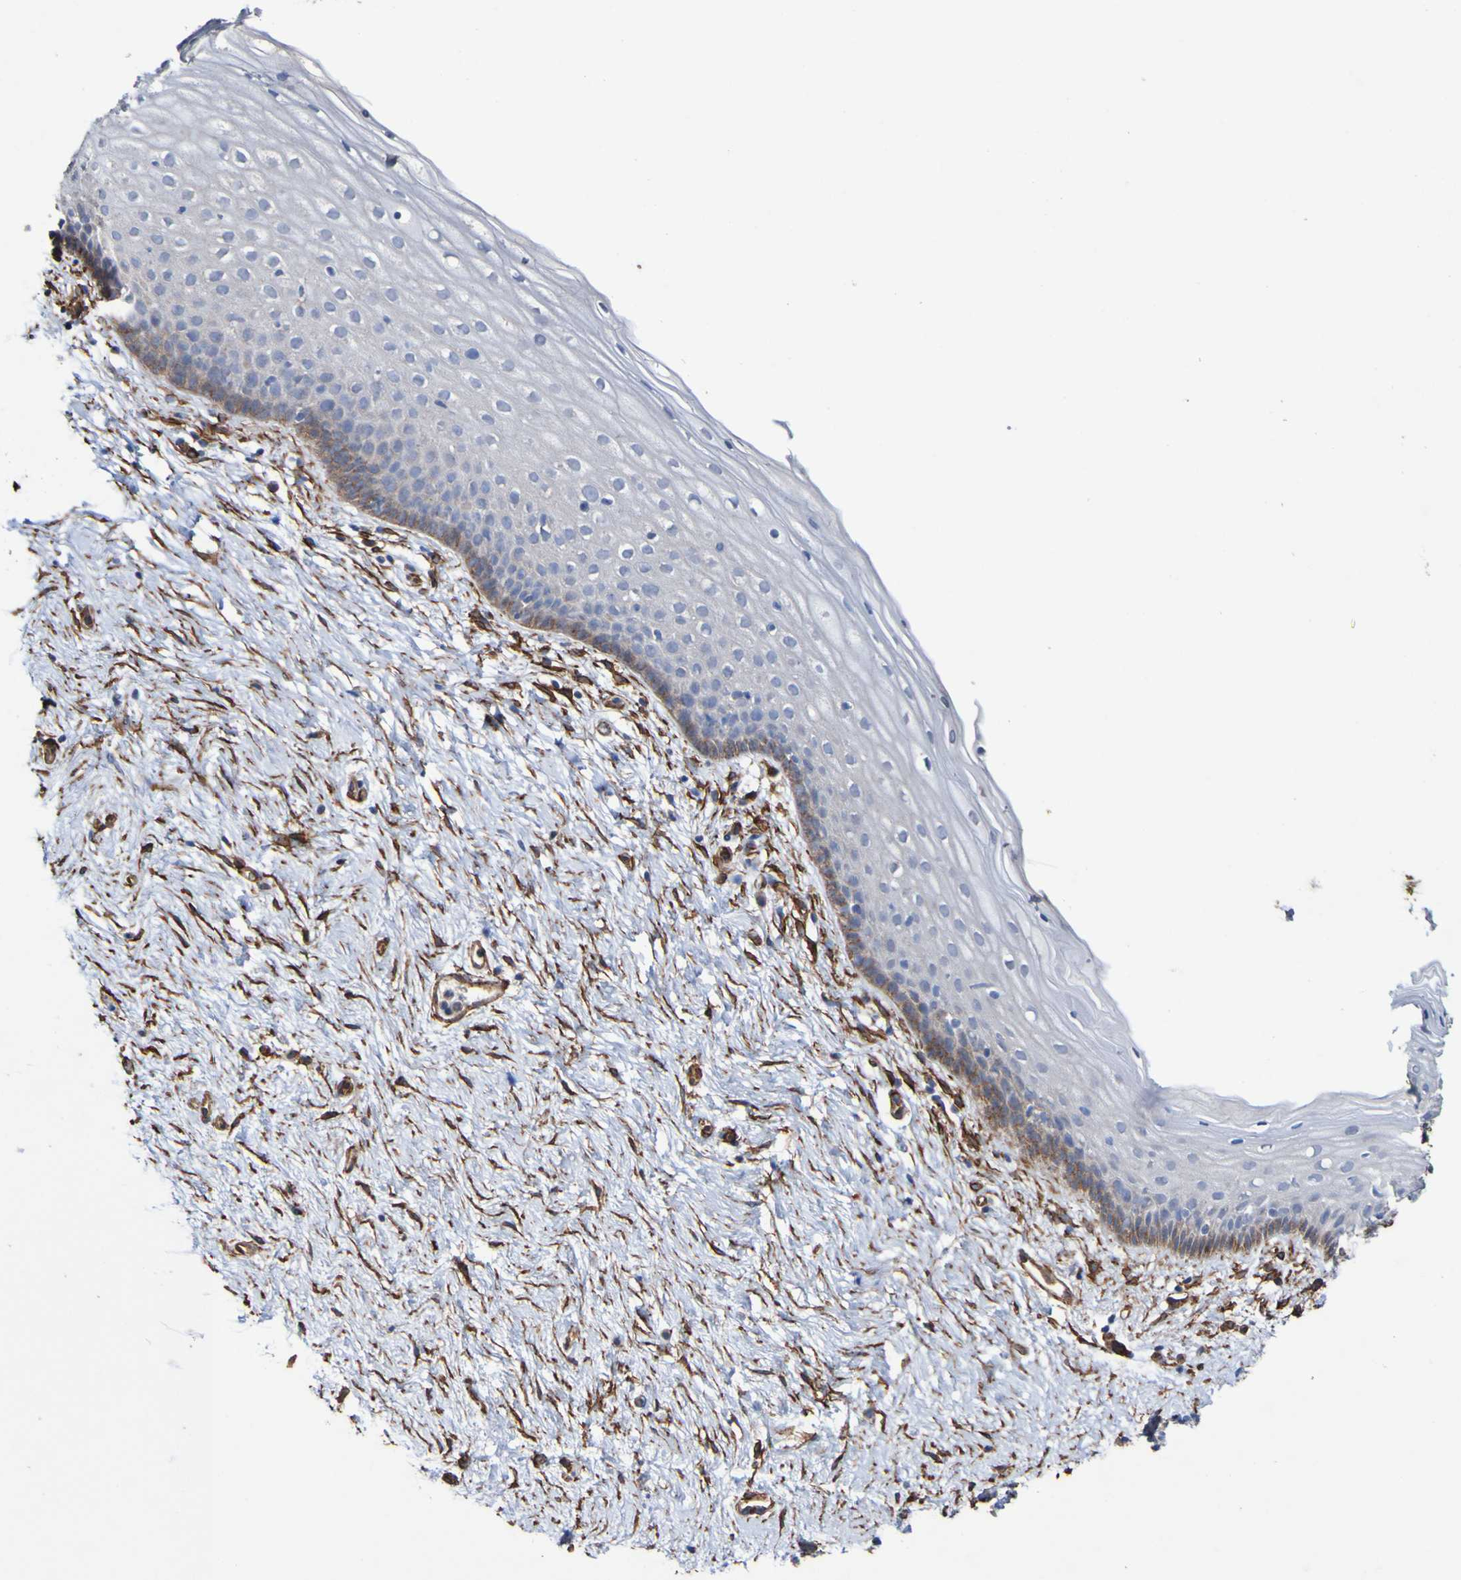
{"staining": {"intensity": "moderate", "quantity": "<25%", "location": "cytoplasmic/membranous"}, "tissue": "vagina", "cell_type": "Squamous epithelial cells", "image_type": "normal", "snomed": [{"axis": "morphology", "description": "Normal tissue, NOS"}, {"axis": "topography", "description": "Vagina"}], "caption": "A histopathology image of vagina stained for a protein shows moderate cytoplasmic/membranous brown staining in squamous epithelial cells.", "gene": "ELMOD3", "patient": {"sex": "female", "age": 44}}